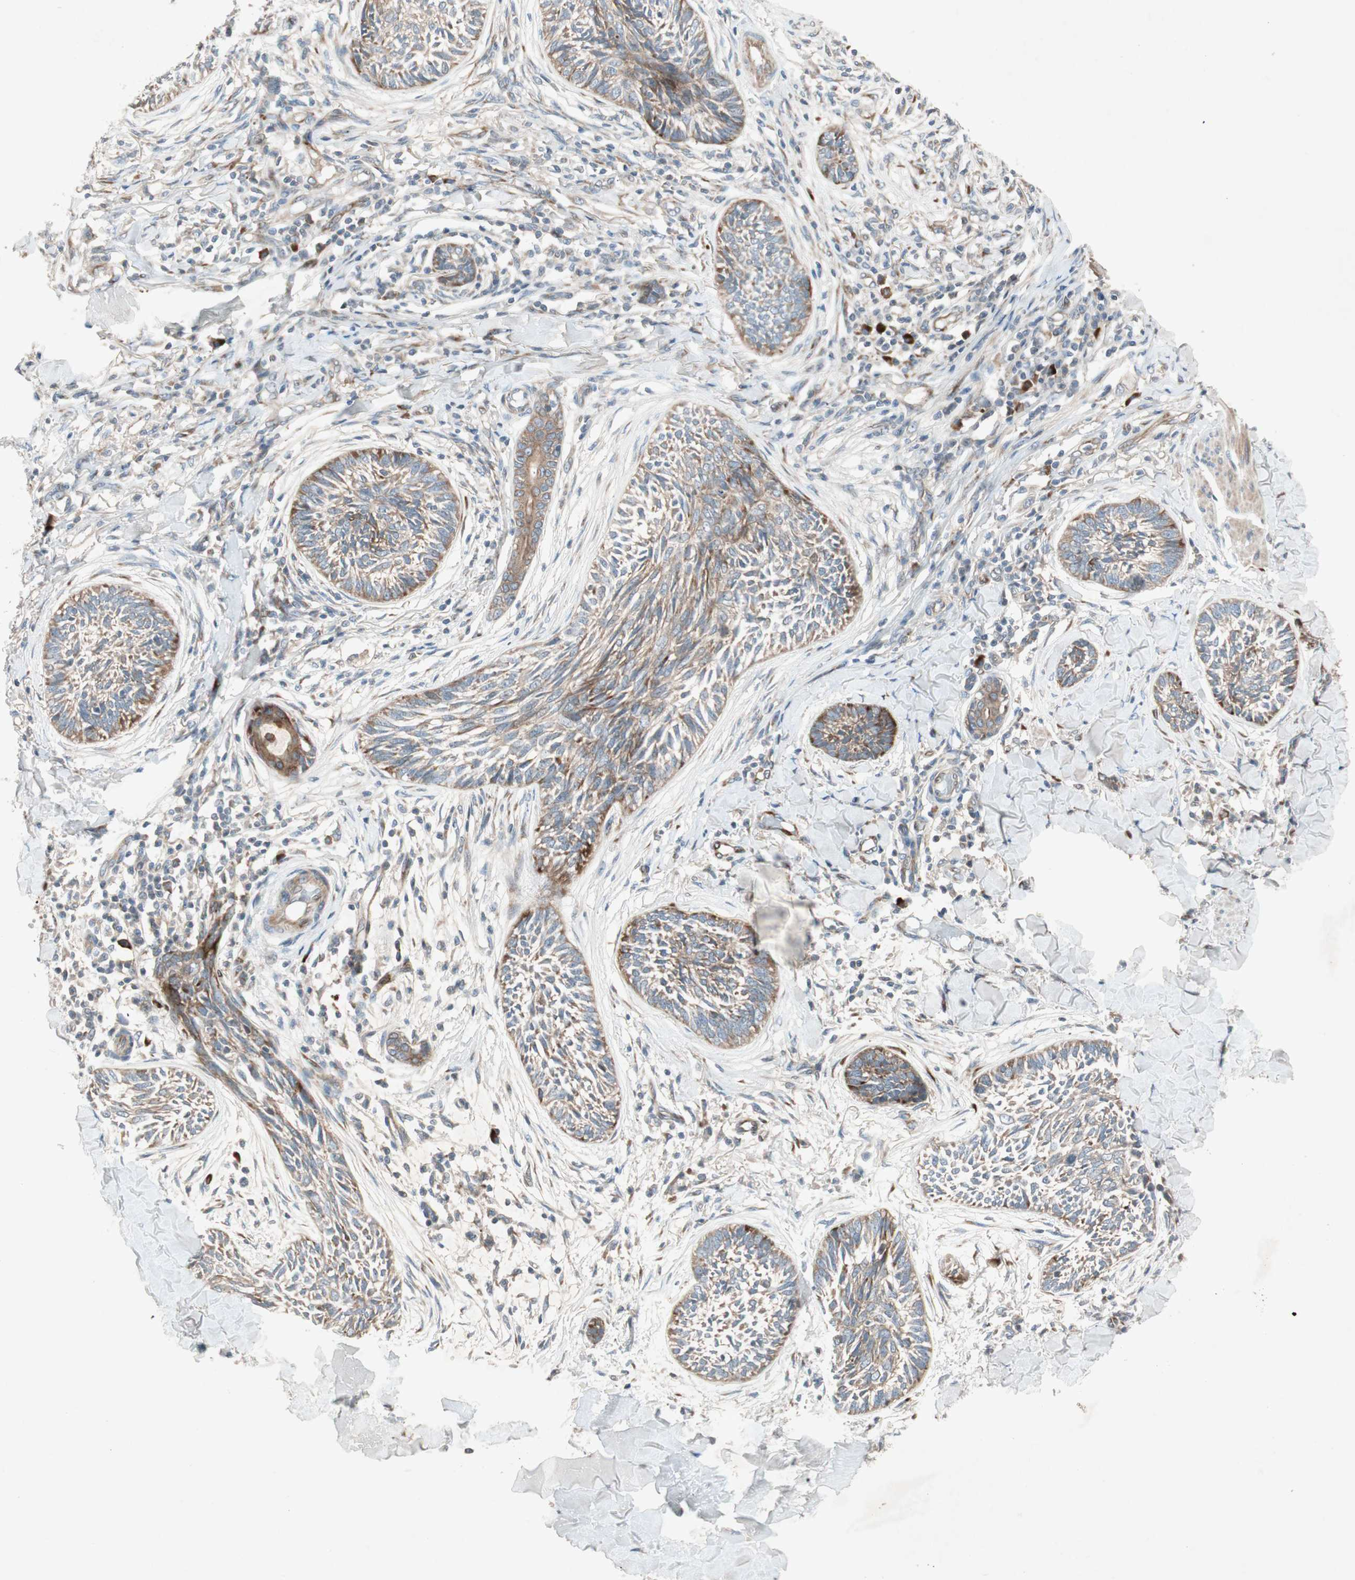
{"staining": {"intensity": "strong", "quantity": ">75%", "location": "cytoplasmic/membranous"}, "tissue": "skin cancer", "cell_type": "Tumor cells", "image_type": "cancer", "snomed": [{"axis": "morphology", "description": "Papilloma, NOS"}, {"axis": "morphology", "description": "Basal cell carcinoma"}, {"axis": "topography", "description": "Skin"}], "caption": "The image reveals staining of skin basal cell carcinoma, revealing strong cytoplasmic/membranous protein expression (brown color) within tumor cells.", "gene": "APOO", "patient": {"sex": "male", "age": 87}}